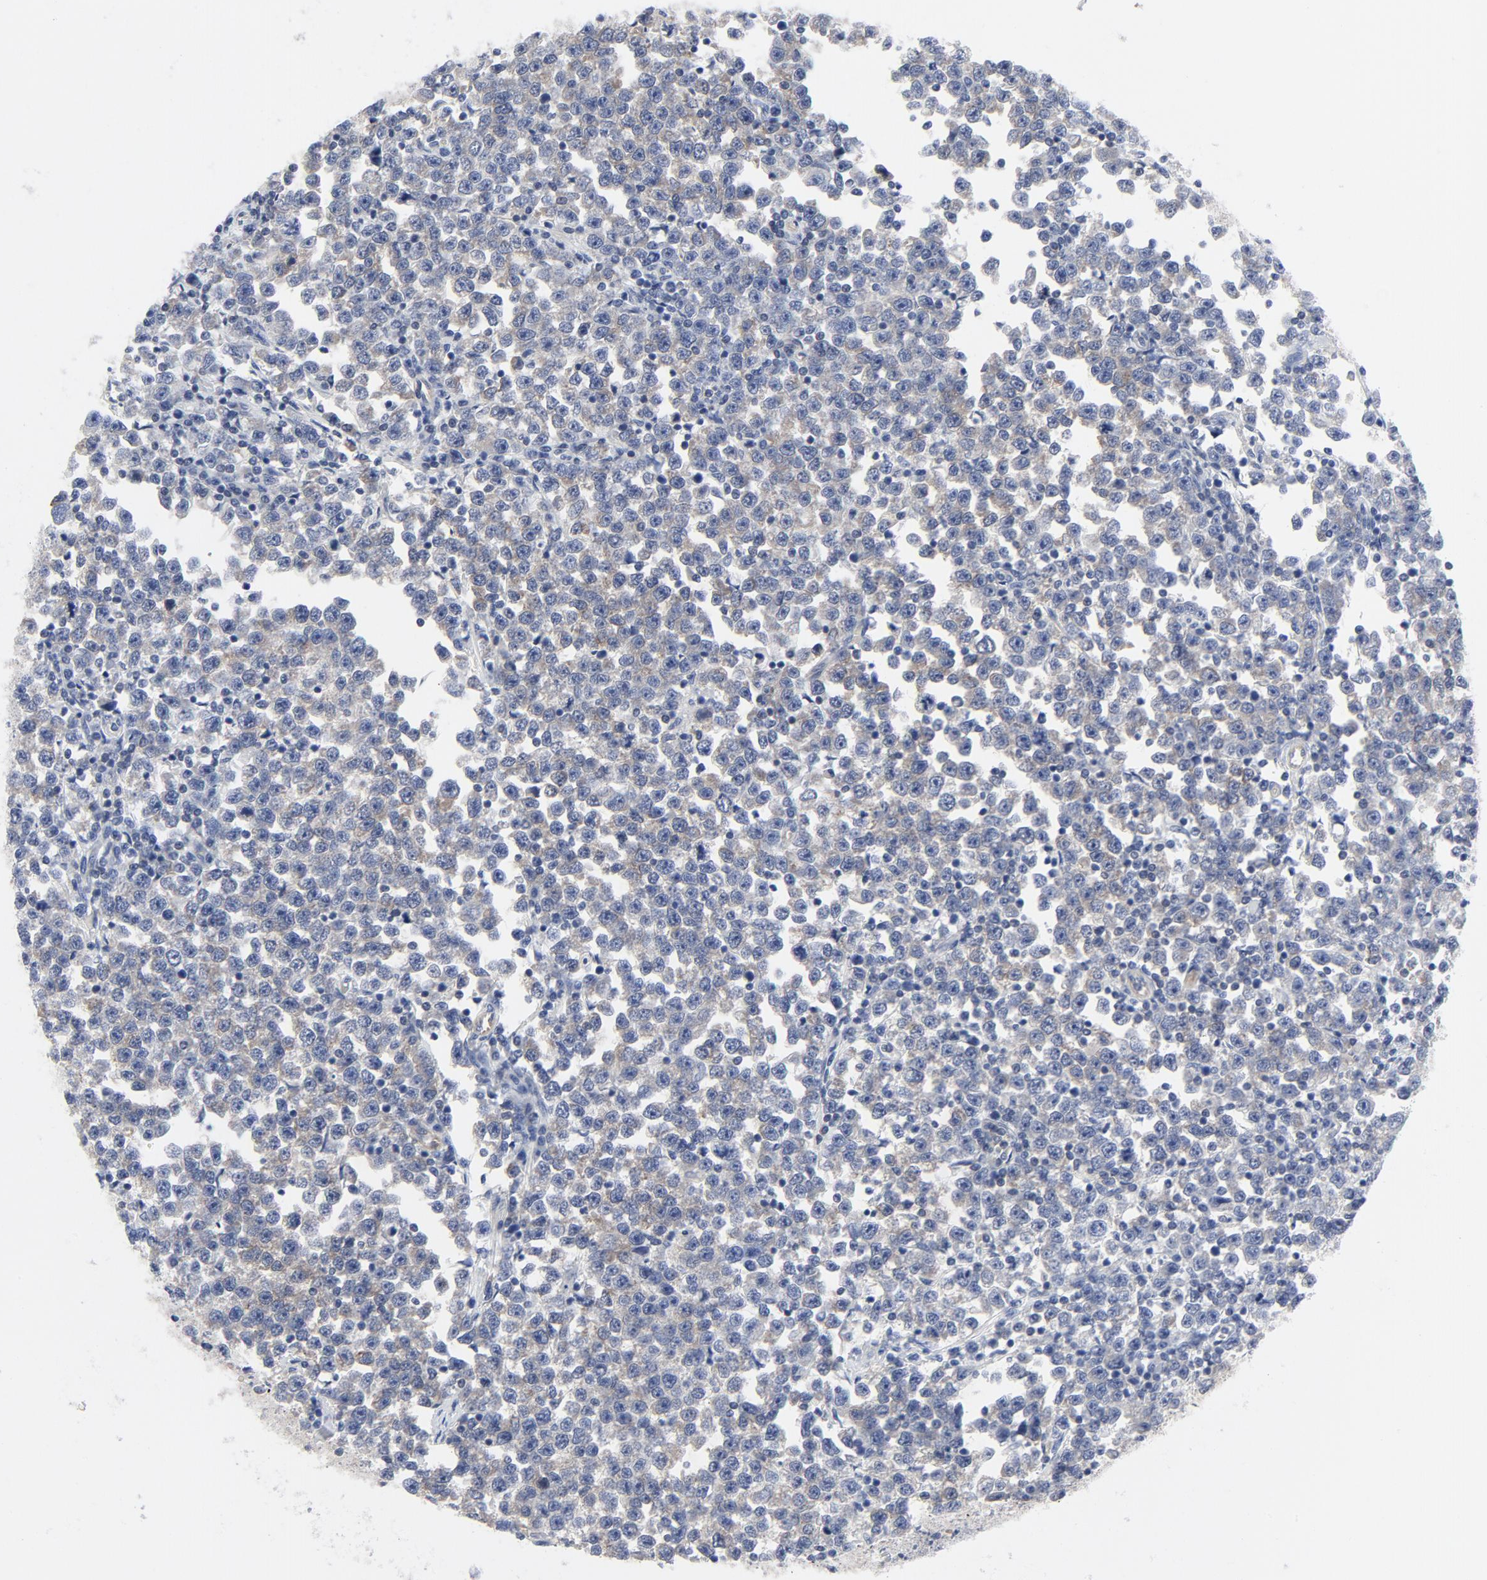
{"staining": {"intensity": "moderate", "quantity": "25%-75%", "location": "cytoplasmic/membranous"}, "tissue": "testis cancer", "cell_type": "Tumor cells", "image_type": "cancer", "snomed": [{"axis": "morphology", "description": "Seminoma, NOS"}, {"axis": "topography", "description": "Testis"}], "caption": "Testis cancer stained with a brown dye demonstrates moderate cytoplasmic/membranous positive positivity in about 25%-75% of tumor cells.", "gene": "DYNLT3", "patient": {"sex": "male", "age": 43}}